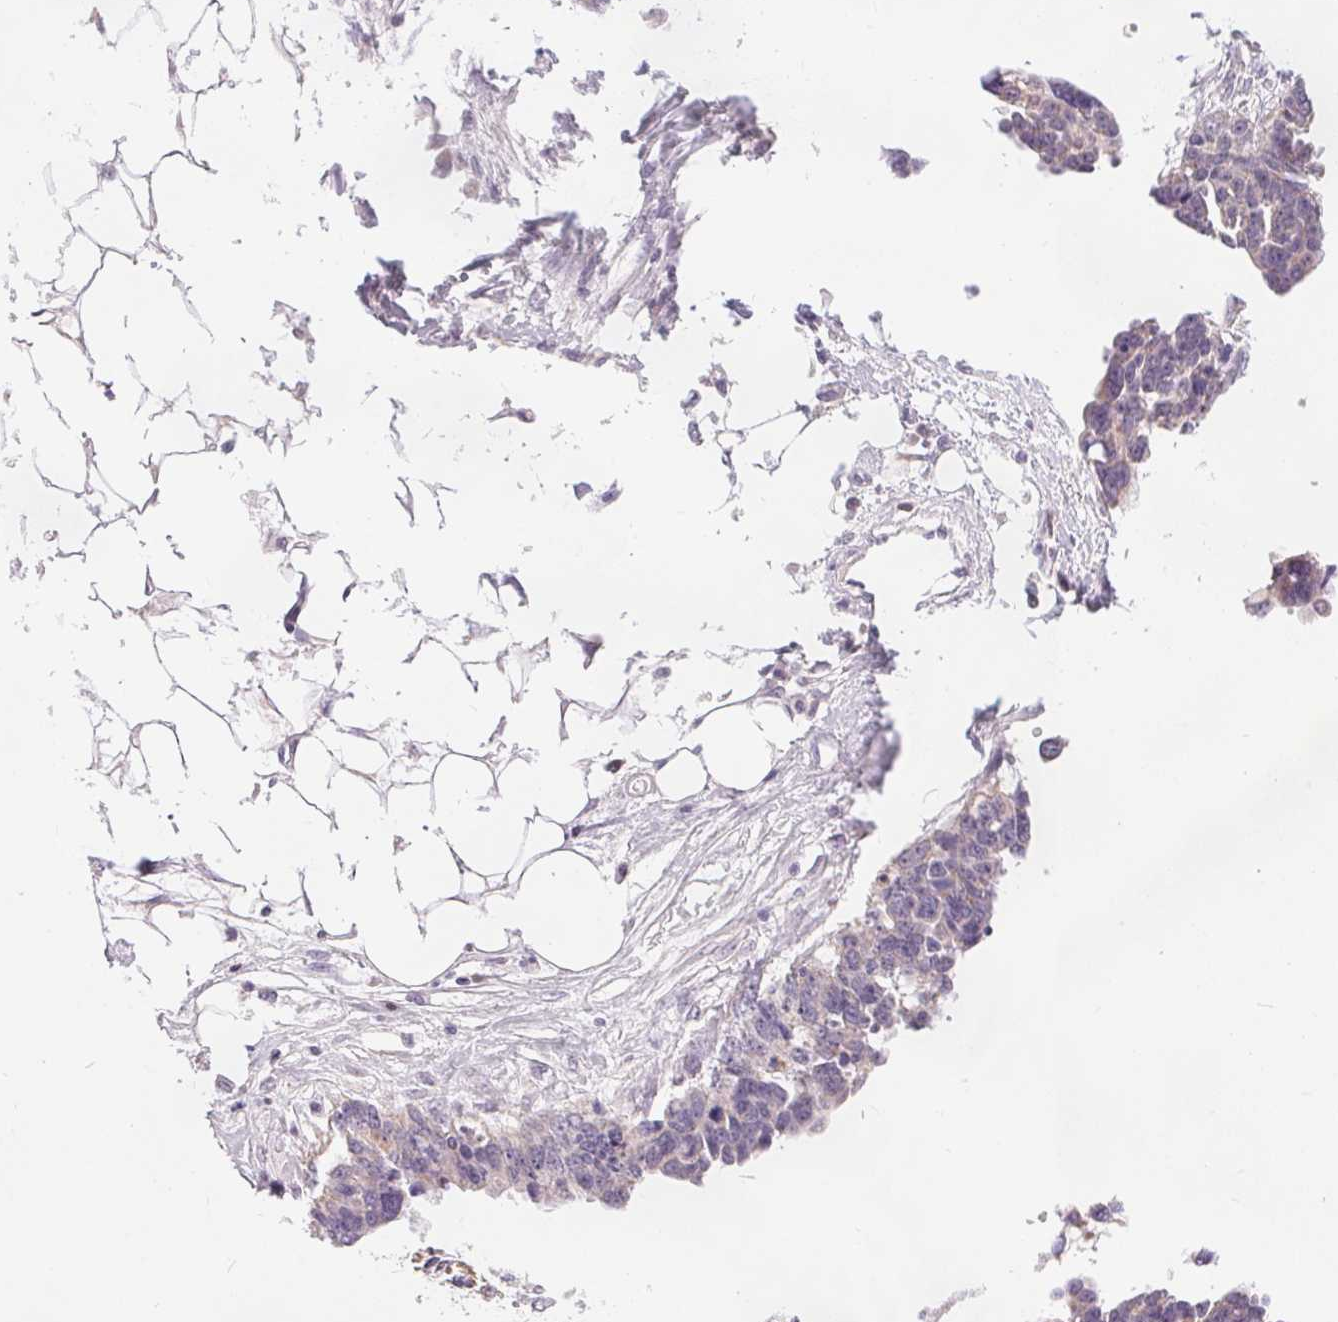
{"staining": {"intensity": "negative", "quantity": "none", "location": "none"}, "tissue": "ovarian cancer", "cell_type": "Tumor cells", "image_type": "cancer", "snomed": [{"axis": "morphology", "description": "Cystadenocarcinoma, serous, NOS"}, {"axis": "topography", "description": "Ovary"}], "caption": "Ovarian cancer (serous cystadenocarcinoma) was stained to show a protein in brown. There is no significant positivity in tumor cells.", "gene": "POU2F2", "patient": {"sex": "female", "age": 76}}